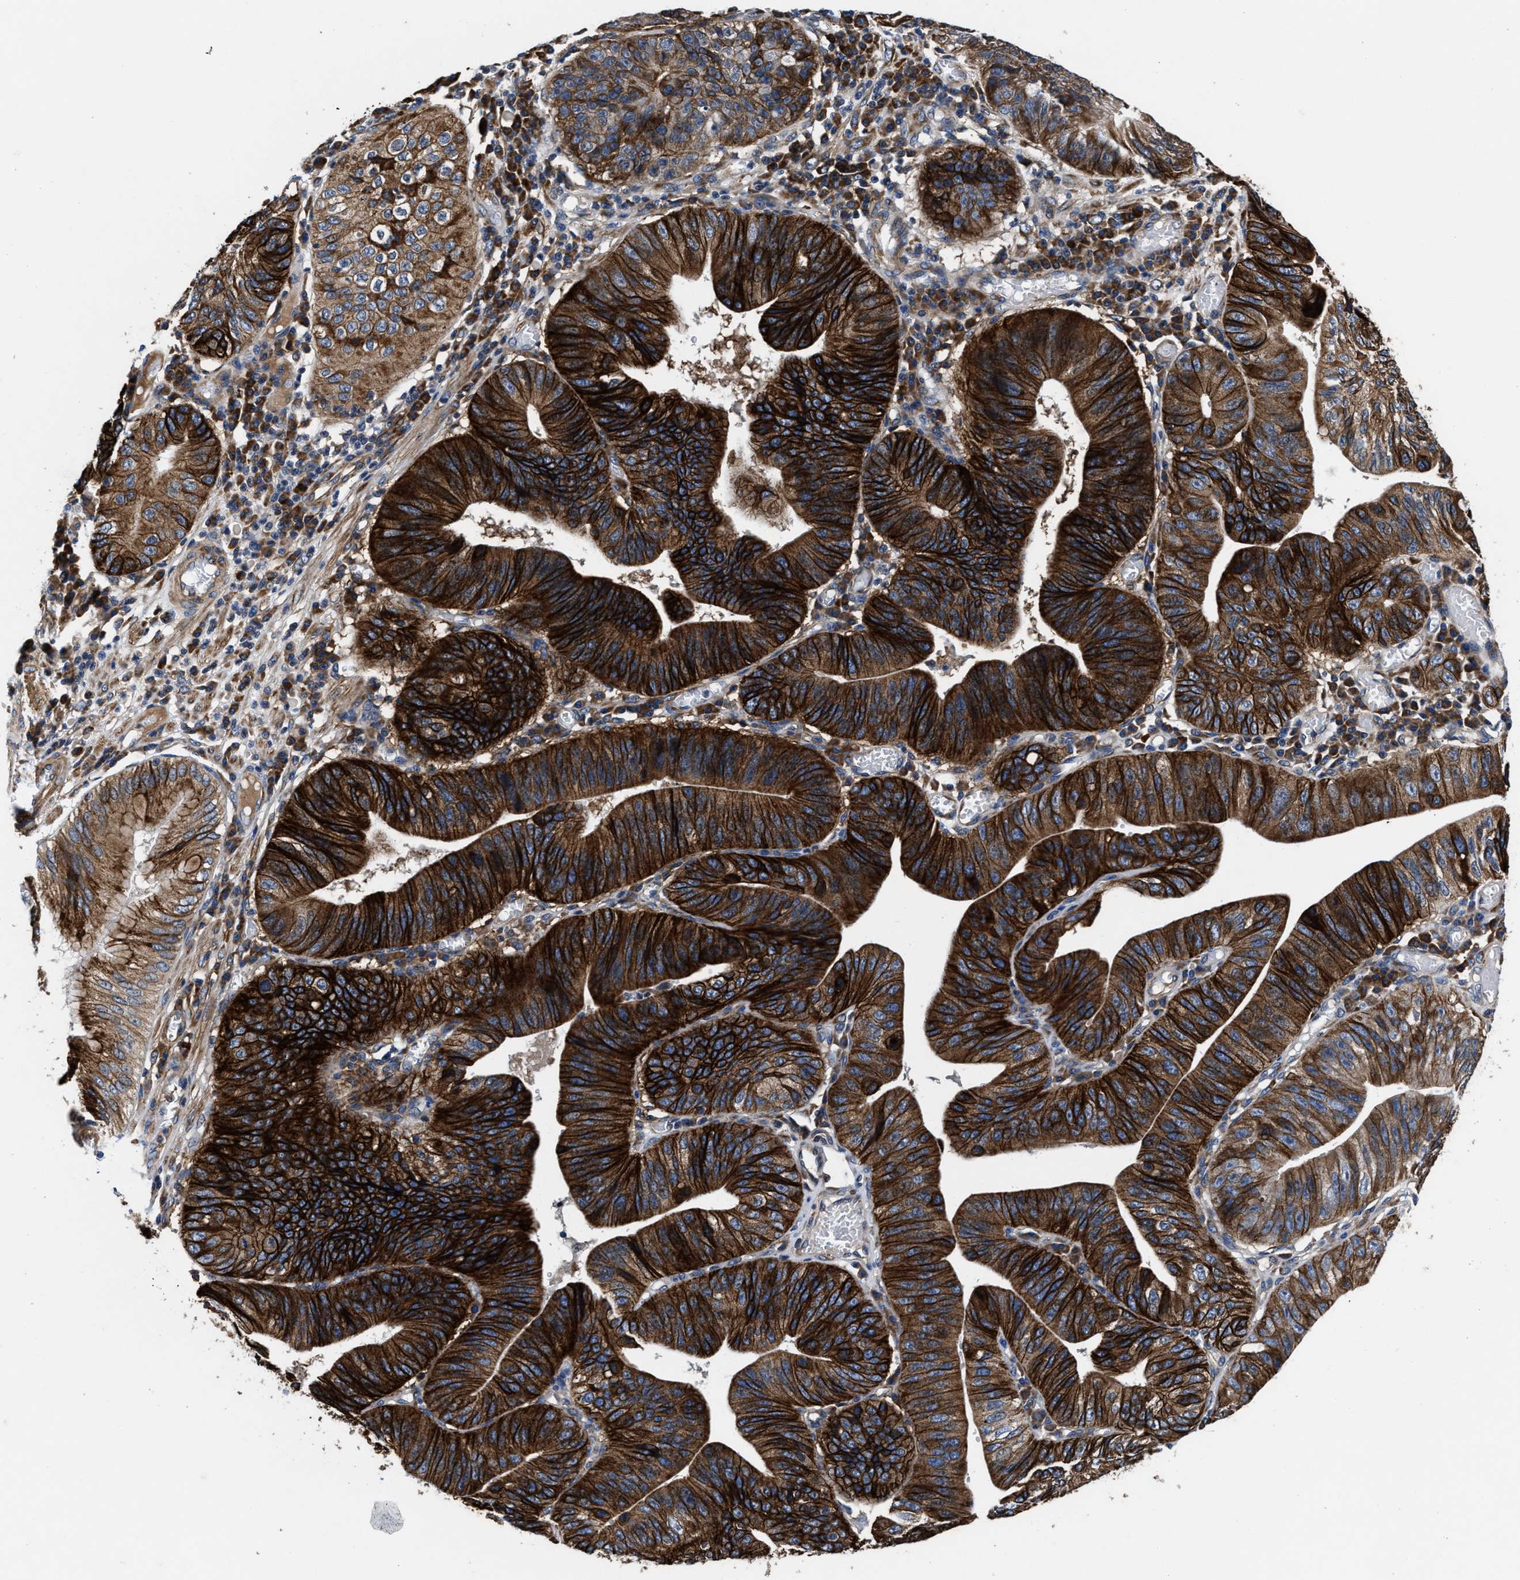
{"staining": {"intensity": "strong", "quantity": ">75%", "location": "cytoplasmic/membranous"}, "tissue": "stomach cancer", "cell_type": "Tumor cells", "image_type": "cancer", "snomed": [{"axis": "morphology", "description": "Adenocarcinoma, NOS"}, {"axis": "topography", "description": "Stomach"}], "caption": "Stomach cancer stained with immunohistochemistry demonstrates strong cytoplasmic/membranous positivity in about >75% of tumor cells. (brown staining indicates protein expression, while blue staining denotes nuclei).", "gene": "SLC12A2", "patient": {"sex": "male", "age": 59}}